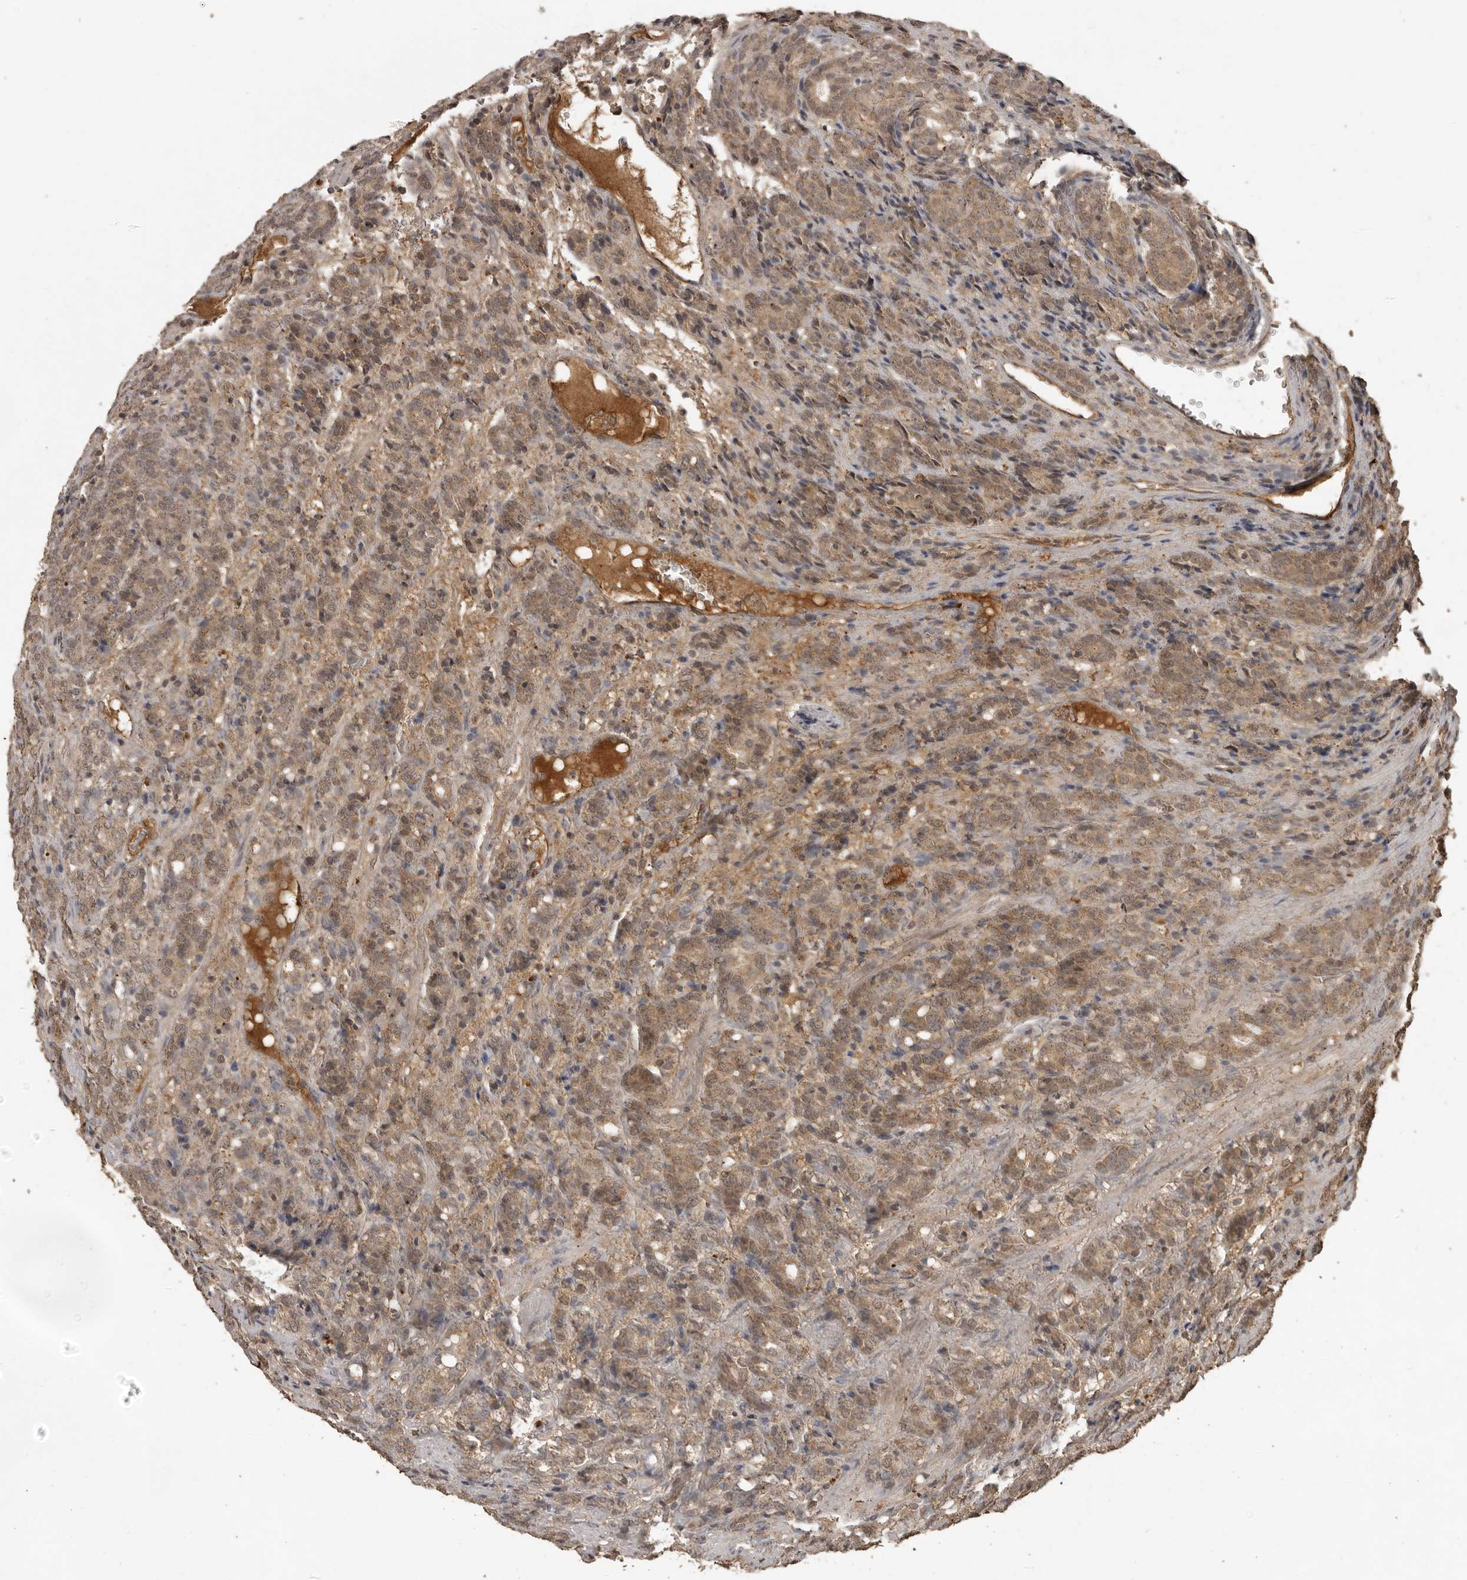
{"staining": {"intensity": "moderate", "quantity": ">75%", "location": "cytoplasmic/membranous"}, "tissue": "prostate cancer", "cell_type": "Tumor cells", "image_type": "cancer", "snomed": [{"axis": "morphology", "description": "Adenocarcinoma, High grade"}, {"axis": "topography", "description": "Prostate"}], "caption": "Human adenocarcinoma (high-grade) (prostate) stained with a protein marker exhibits moderate staining in tumor cells.", "gene": "CTF1", "patient": {"sex": "male", "age": 62}}